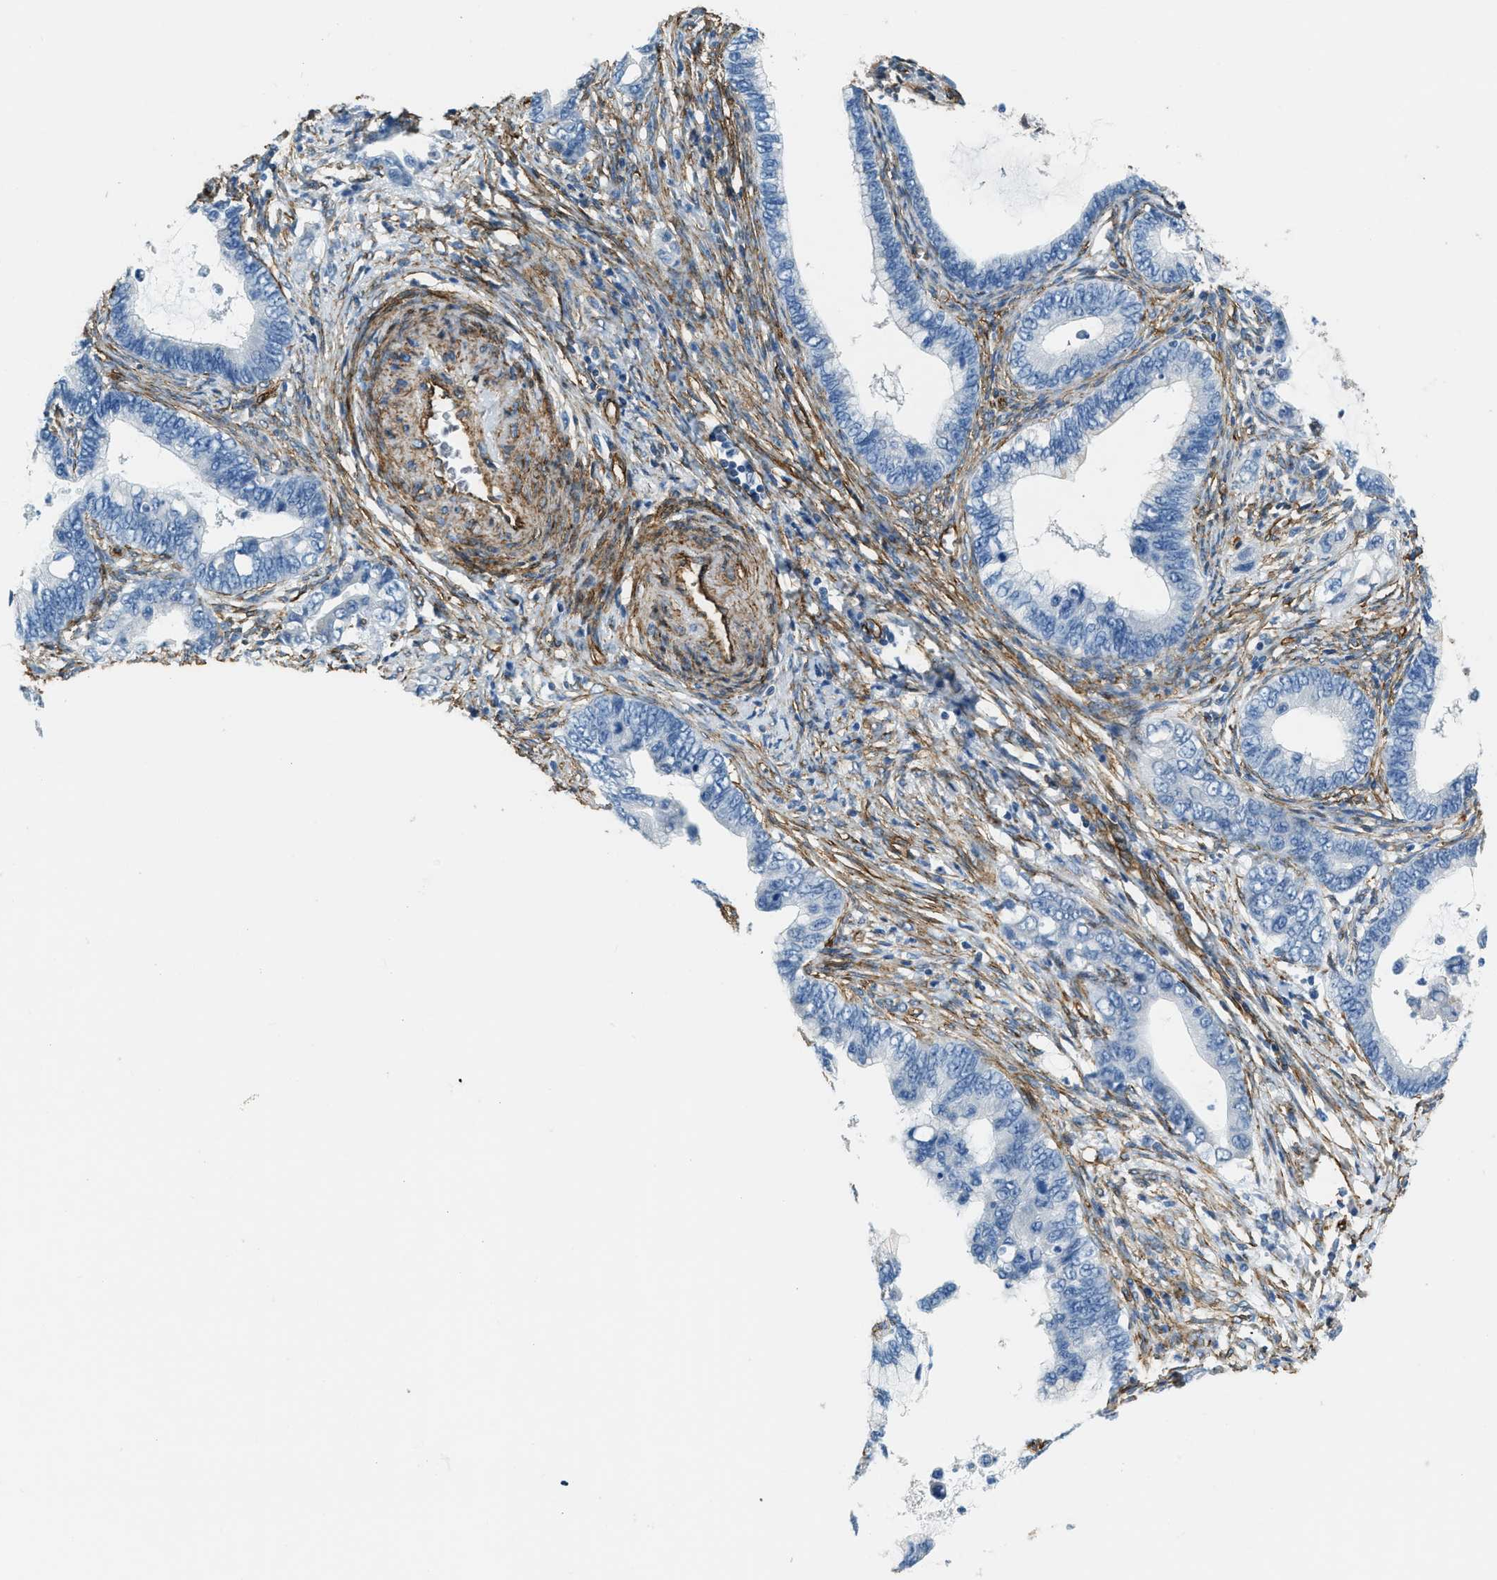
{"staining": {"intensity": "negative", "quantity": "none", "location": "none"}, "tissue": "cervical cancer", "cell_type": "Tumor cells", "image_type": "cancer", "snomed": [{"axis": "morphology", "description": "Adenocarcinoma, NOS"}, {"axis": "topography", "description": "Cervix"}], "caption": "IHC image of cervical adenocarcinoma stained for a protein (brown), which reveals no staining in tumor cells.", "gene": "TMEM43", "patient": {"sex": "female", "age": 44}}